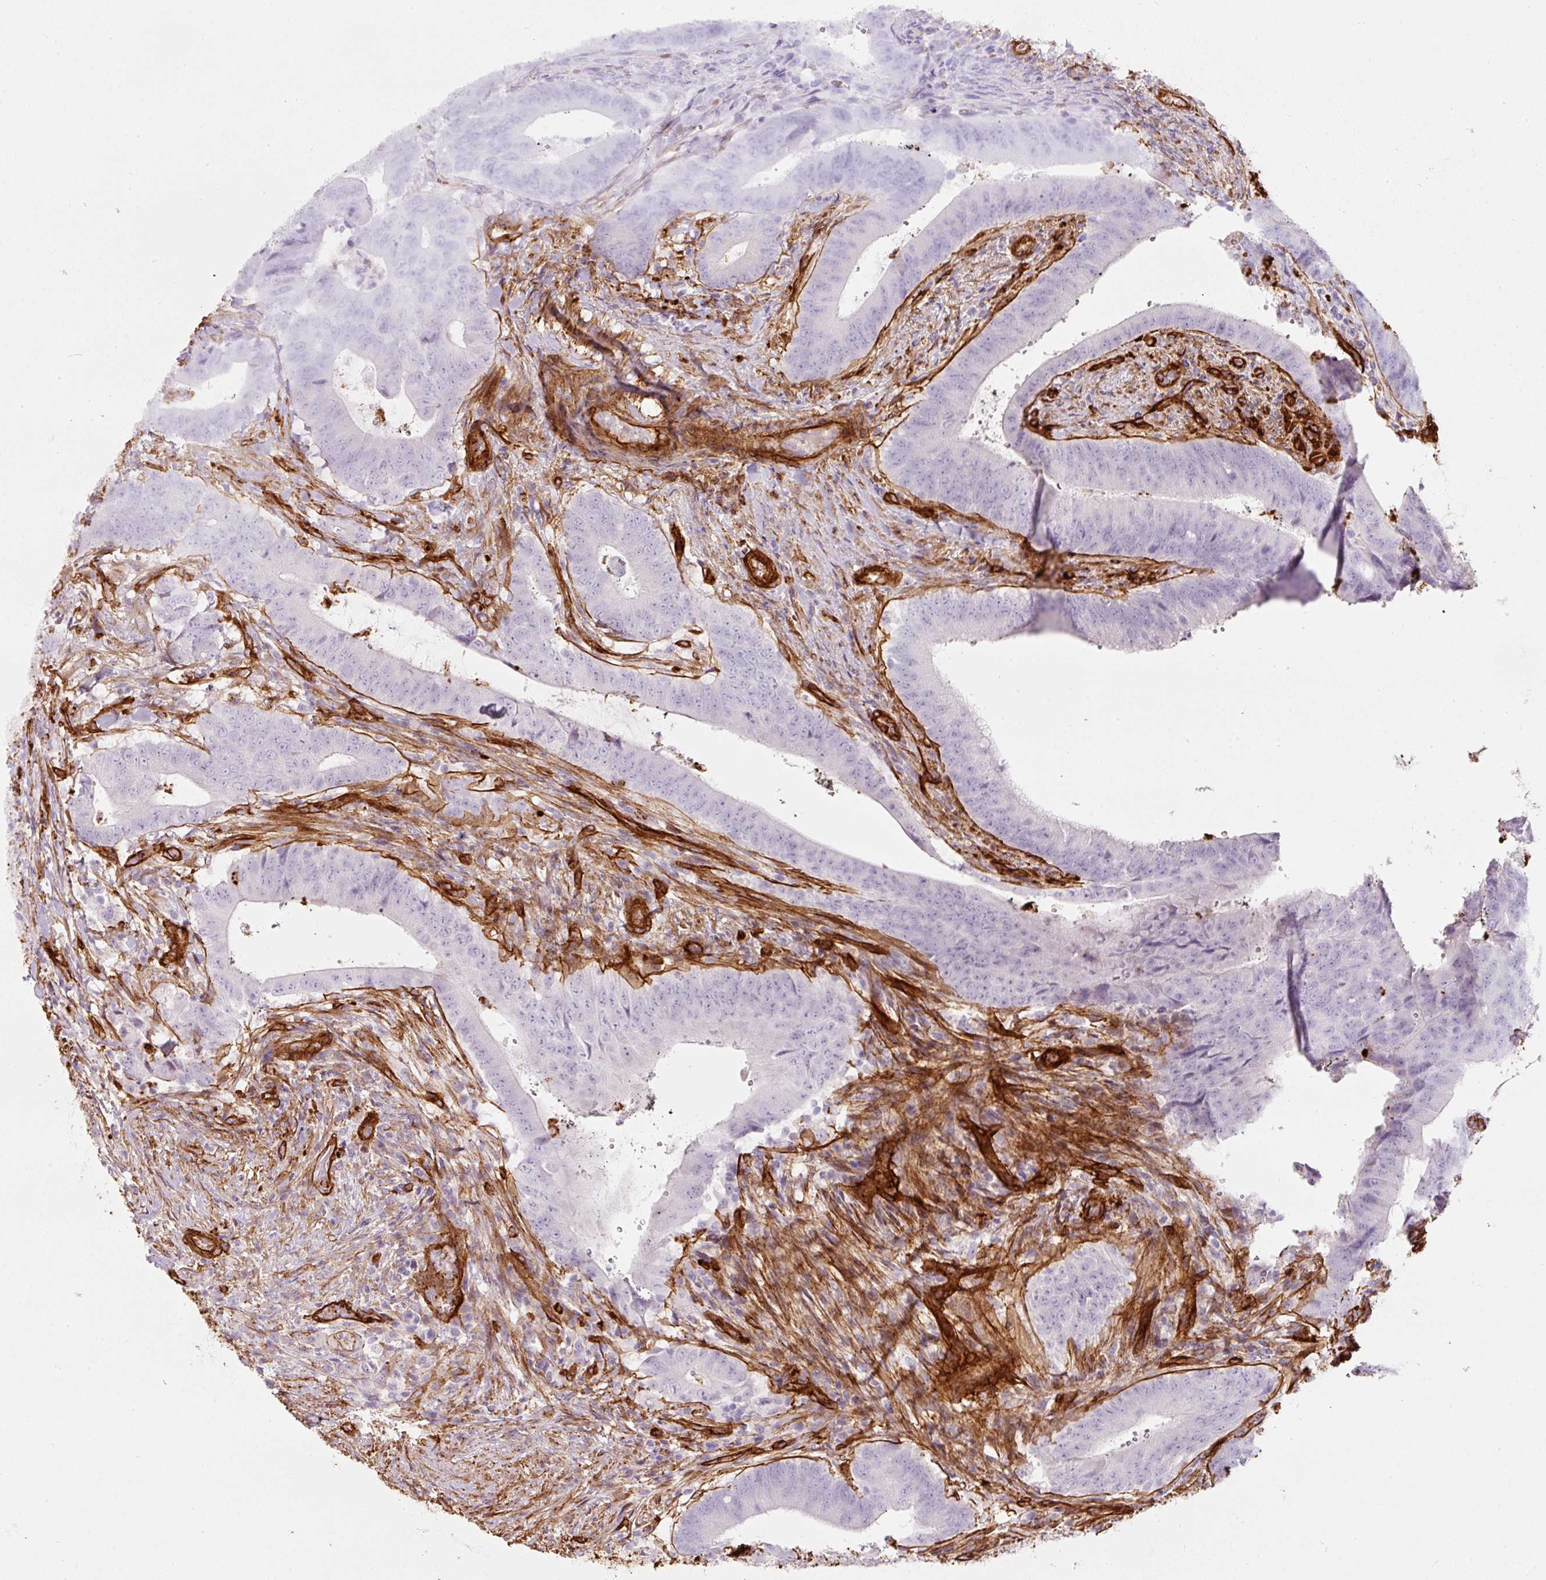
{"staining": {"intensity": "negative", "quantity": "none", "location": "none"}, "tissue": "colorectal cancer", "cell_type": "Tumor cells", "image_type": "cancer", "snomed": [{"axis": "morphology", "description": "Adenocarcinoma, NOS"}, {"axis": "topography", "description": "Colon"}], "caption": "There is no significant expression in tumor cells of colorectal cancer. The staining is performed using DAB brown chromogen with nuclei counter-stained in using hematoxylin.", "gene": "LOXL4", "patient": {"sex": "female", "age": 43}}